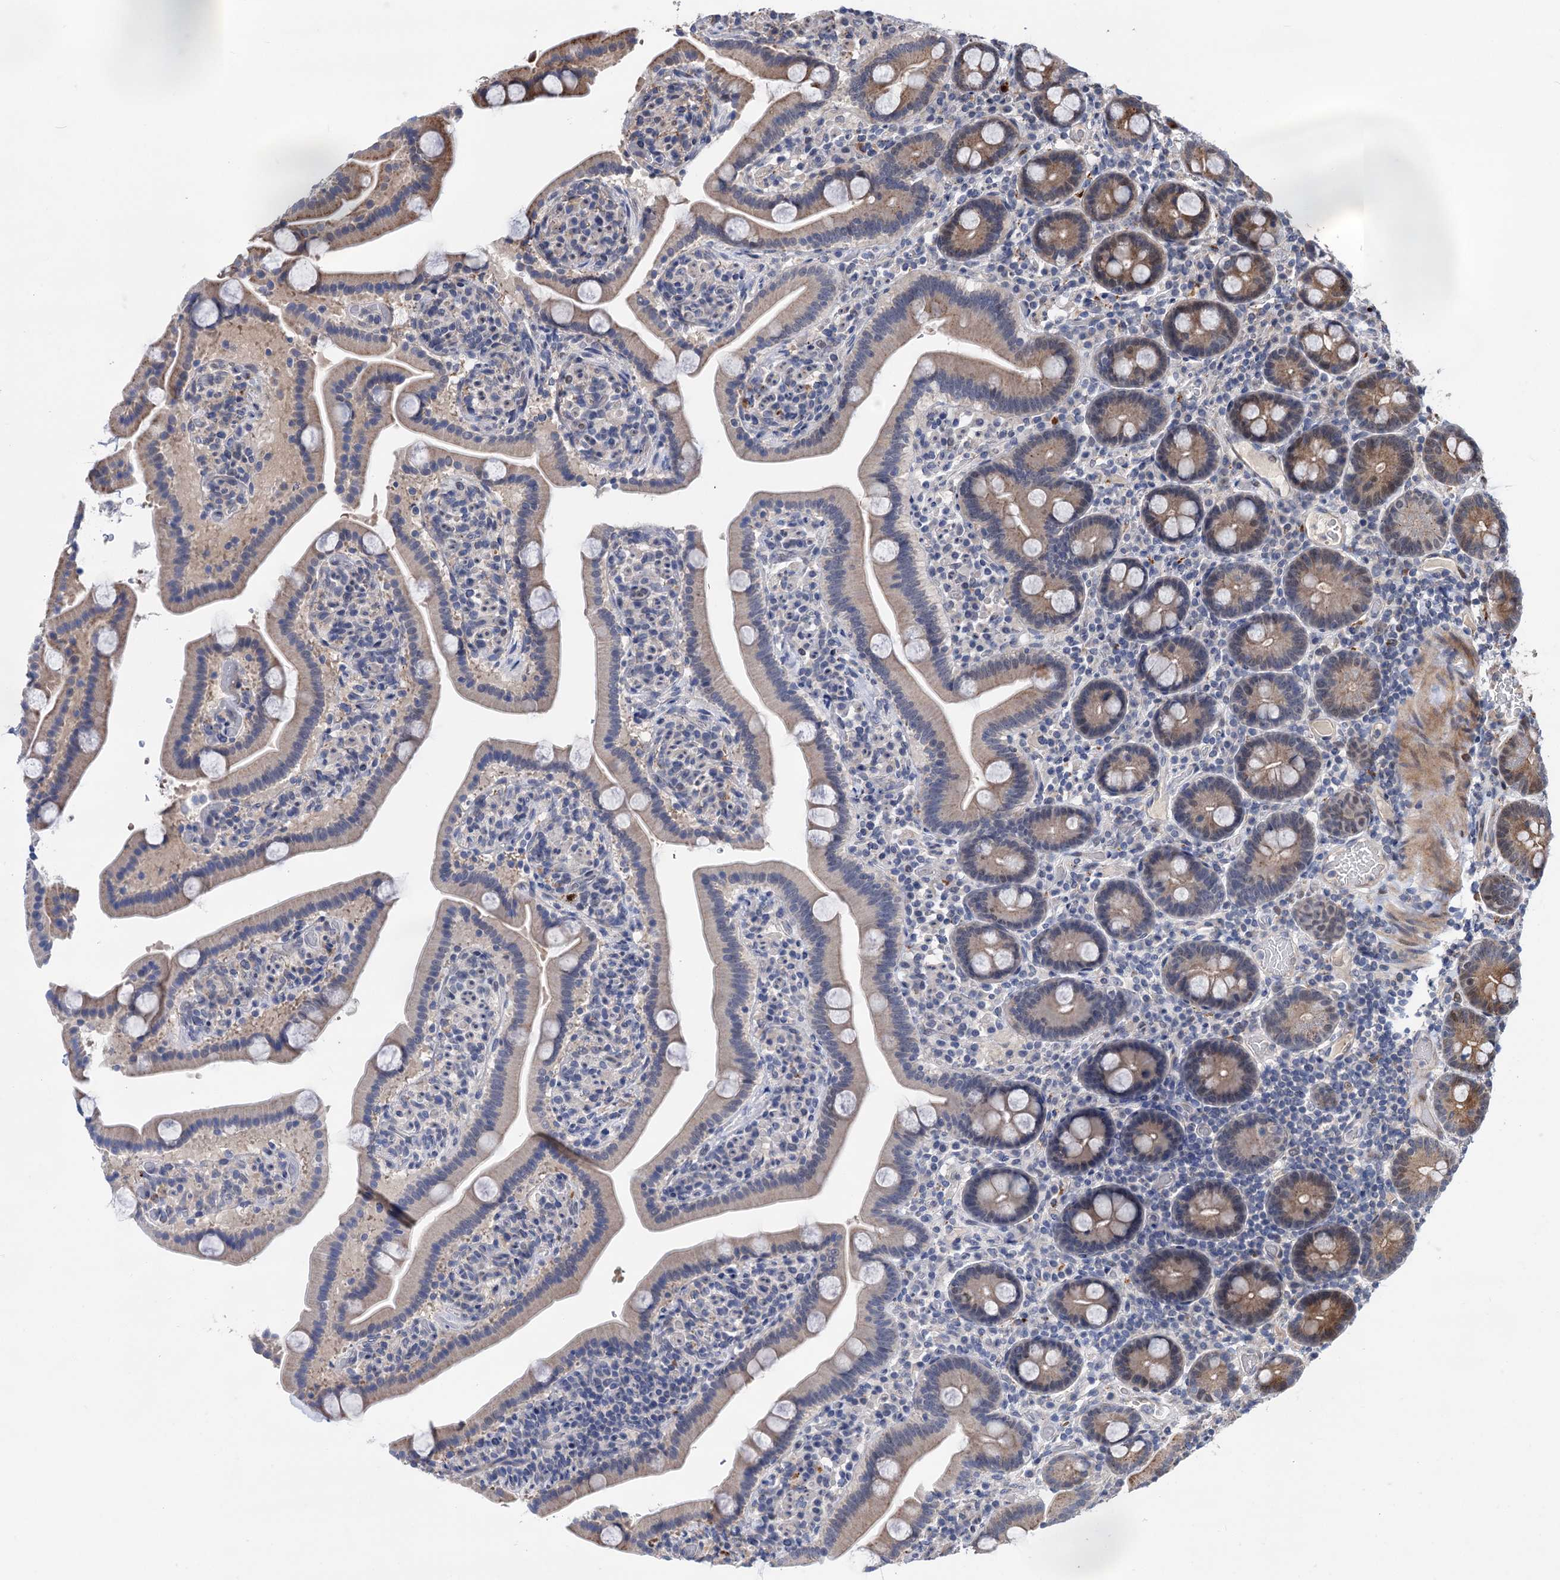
{"staining": {"intensity": "moderate", "quantity": "<25%", "location": "cytoplasmic/membranous"}, "tissue": "duodenum", "cell_type": "Glandular cells", "image_type": "normal", "snomed": [{"axis": "morphology", "description": "Normal tissue, NOS"}, {"axis": "topography", "description": "Duodenum"}], "caption": "Immunohistochemistry (IHC) image of normal human duodenum stained for a protein (brown), which exhibits low levels of moderate cytoplasmic/membranous staining in about <25% of glandular cells.", "gene": "UBR1", "patient": {"sex": "male", "age": 55}}